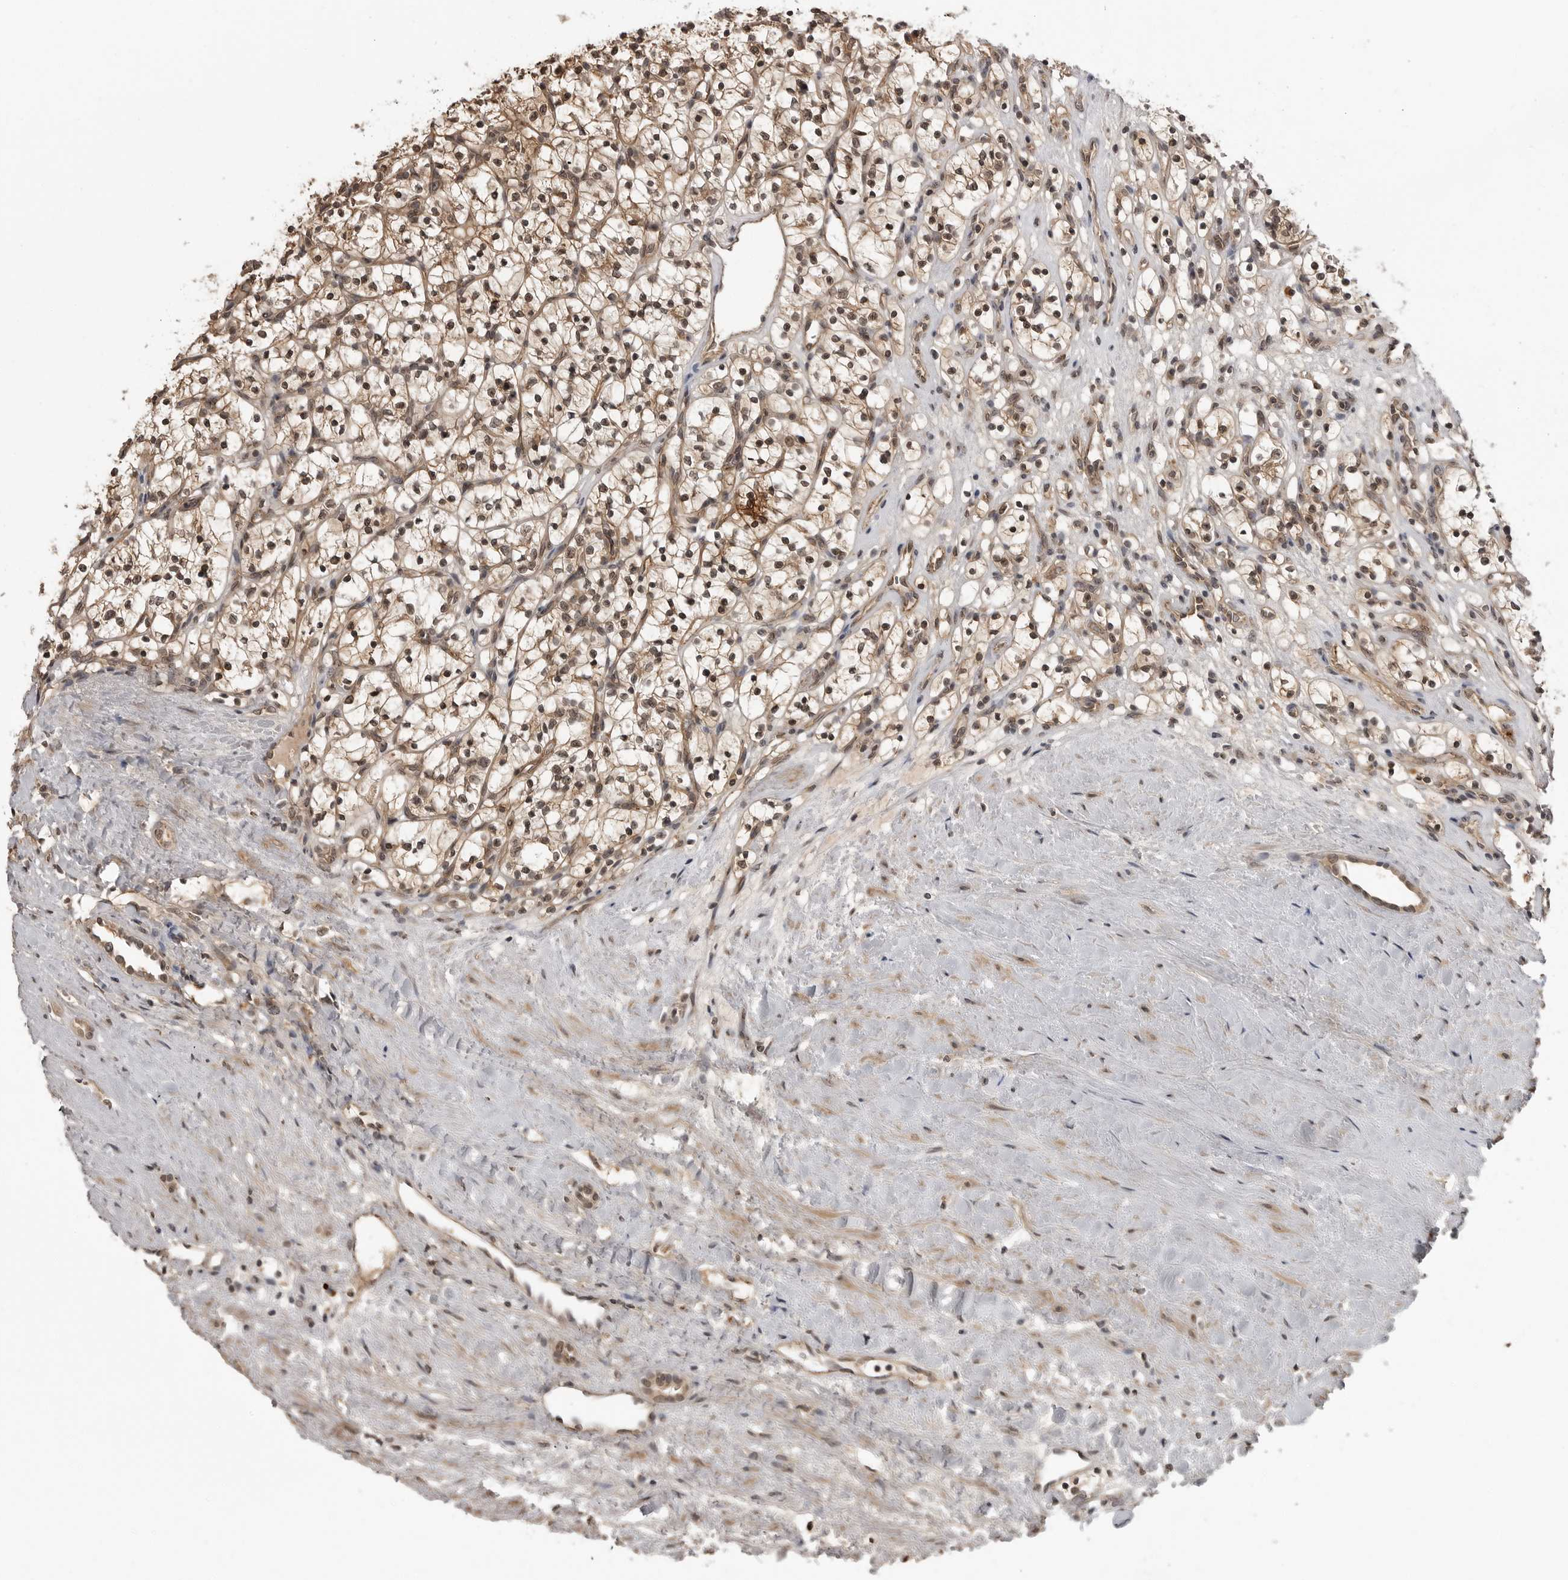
{"staining": {"intensity": "weak", "quantity": ">75%", "location": "cytoplasmic/membranous,nuclear"}, "tissue": "renal cancer", "cell_type": "Tumor cells", "image_type": "cancer", "snomed": [{"axis": "morphology", "description": "Adenocarcinoma, NOS"}, {"axis": "topography", "description": "Kidney"}], "caption": "DAB (3,3'-diaminobenzidine) immunohistochemical staining of renal cancer exhibits weak cytoplasmic/membranous and nuclear protein expression in approximately >75% of tumor cells.", "gene": "IL24", "patient": {"sex": "female", "age": 57}}